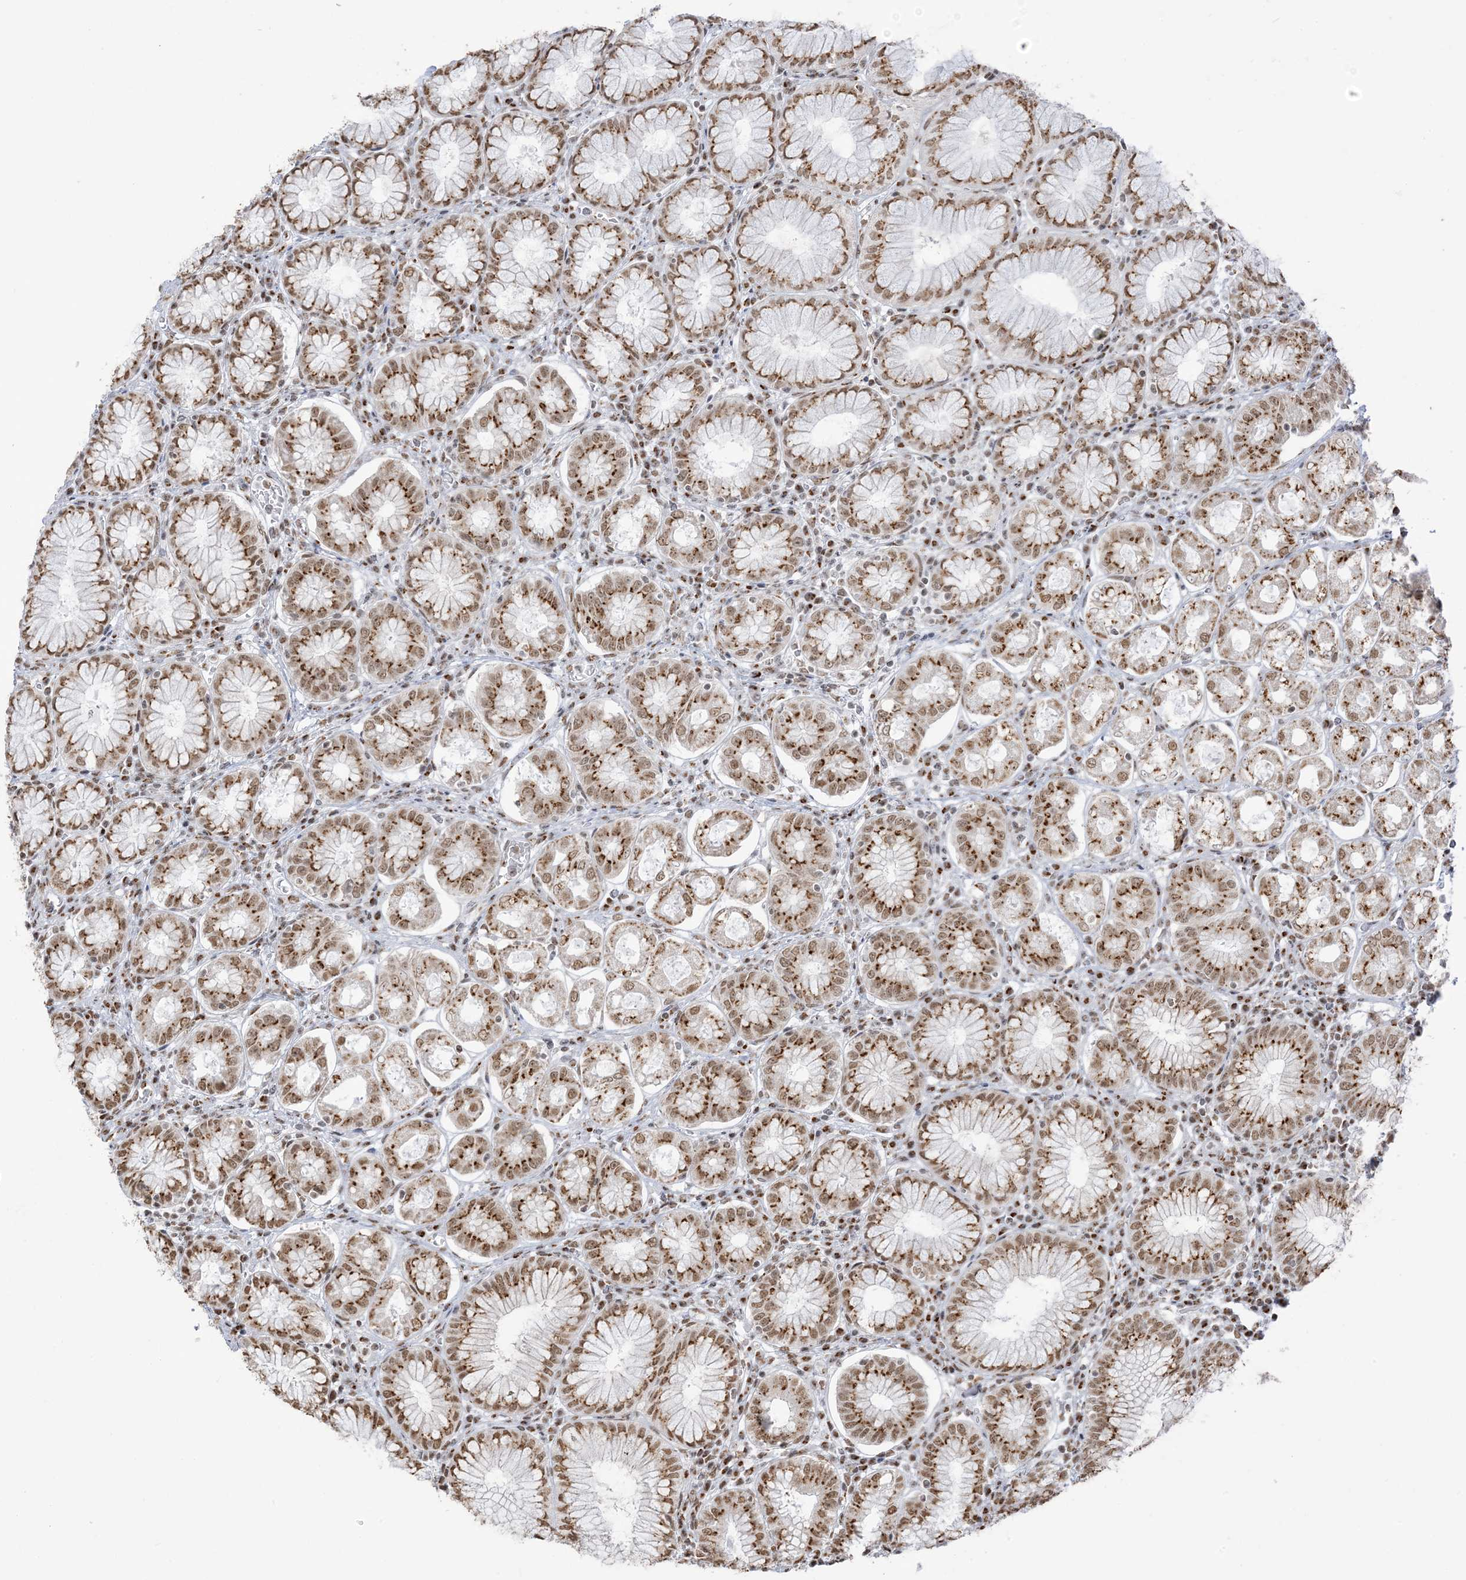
{"staining": {"intensity": "strong", "quantity": ">75%", "location": "cytoplasmic/membranous,nuclear"}, "tissue": "stomach", "cell_type": "Glandular cells", "image_type": "normal", "snomed": [{"axis": "morphology", "description": "Normal tissue, NOS"}, {"axis": "topography", "description": "Stomach, lower"}], "caption": "High-power microscopy captured an immunohistochemistry (IHC) image of benign stomach, revealing strong cytoplasmic/membranous,nuclear positivity in approximately >75% of glandular cells.", "gene": "GPR107", "patient": {"sex": "female", "age": 56}}